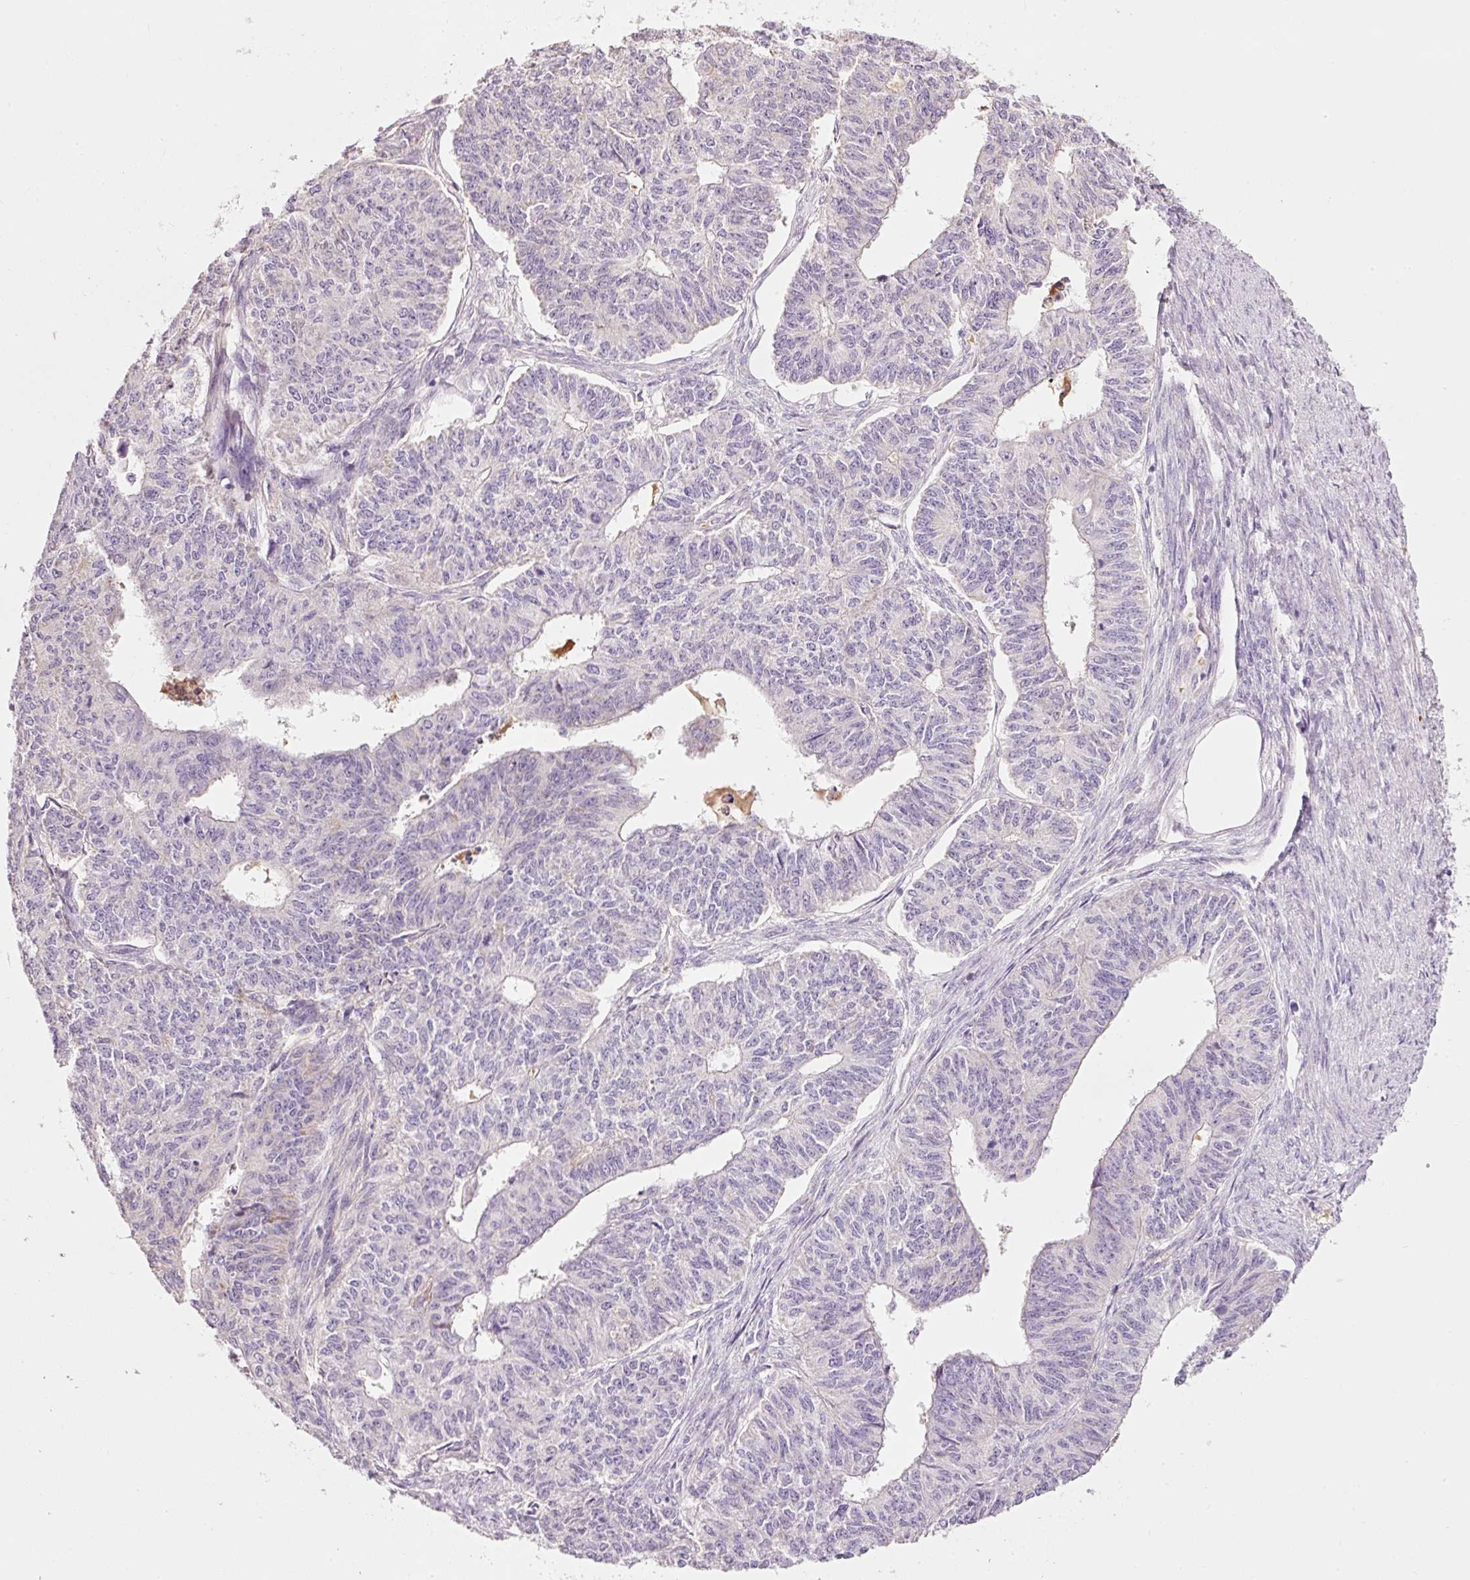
{"staining": {"intensity": "negative", "quantity": "none", "location": "none"}, "tissue": "endometrial cancer", "cell_type": "Tumor cells", "image_type": "cancer", "snomed": [{"axis": "morphology", "description": "Adenocarcinoma, NOS"}, {"axis": "topography", "description": "Endometrium"}], "caption": "Immunohistochemical staining of endometrial adenocarcinoma shows no significant expression in tumor cells.", "gene": "LDHAL6B", "patient": {"sex": "female", "age": 32}}